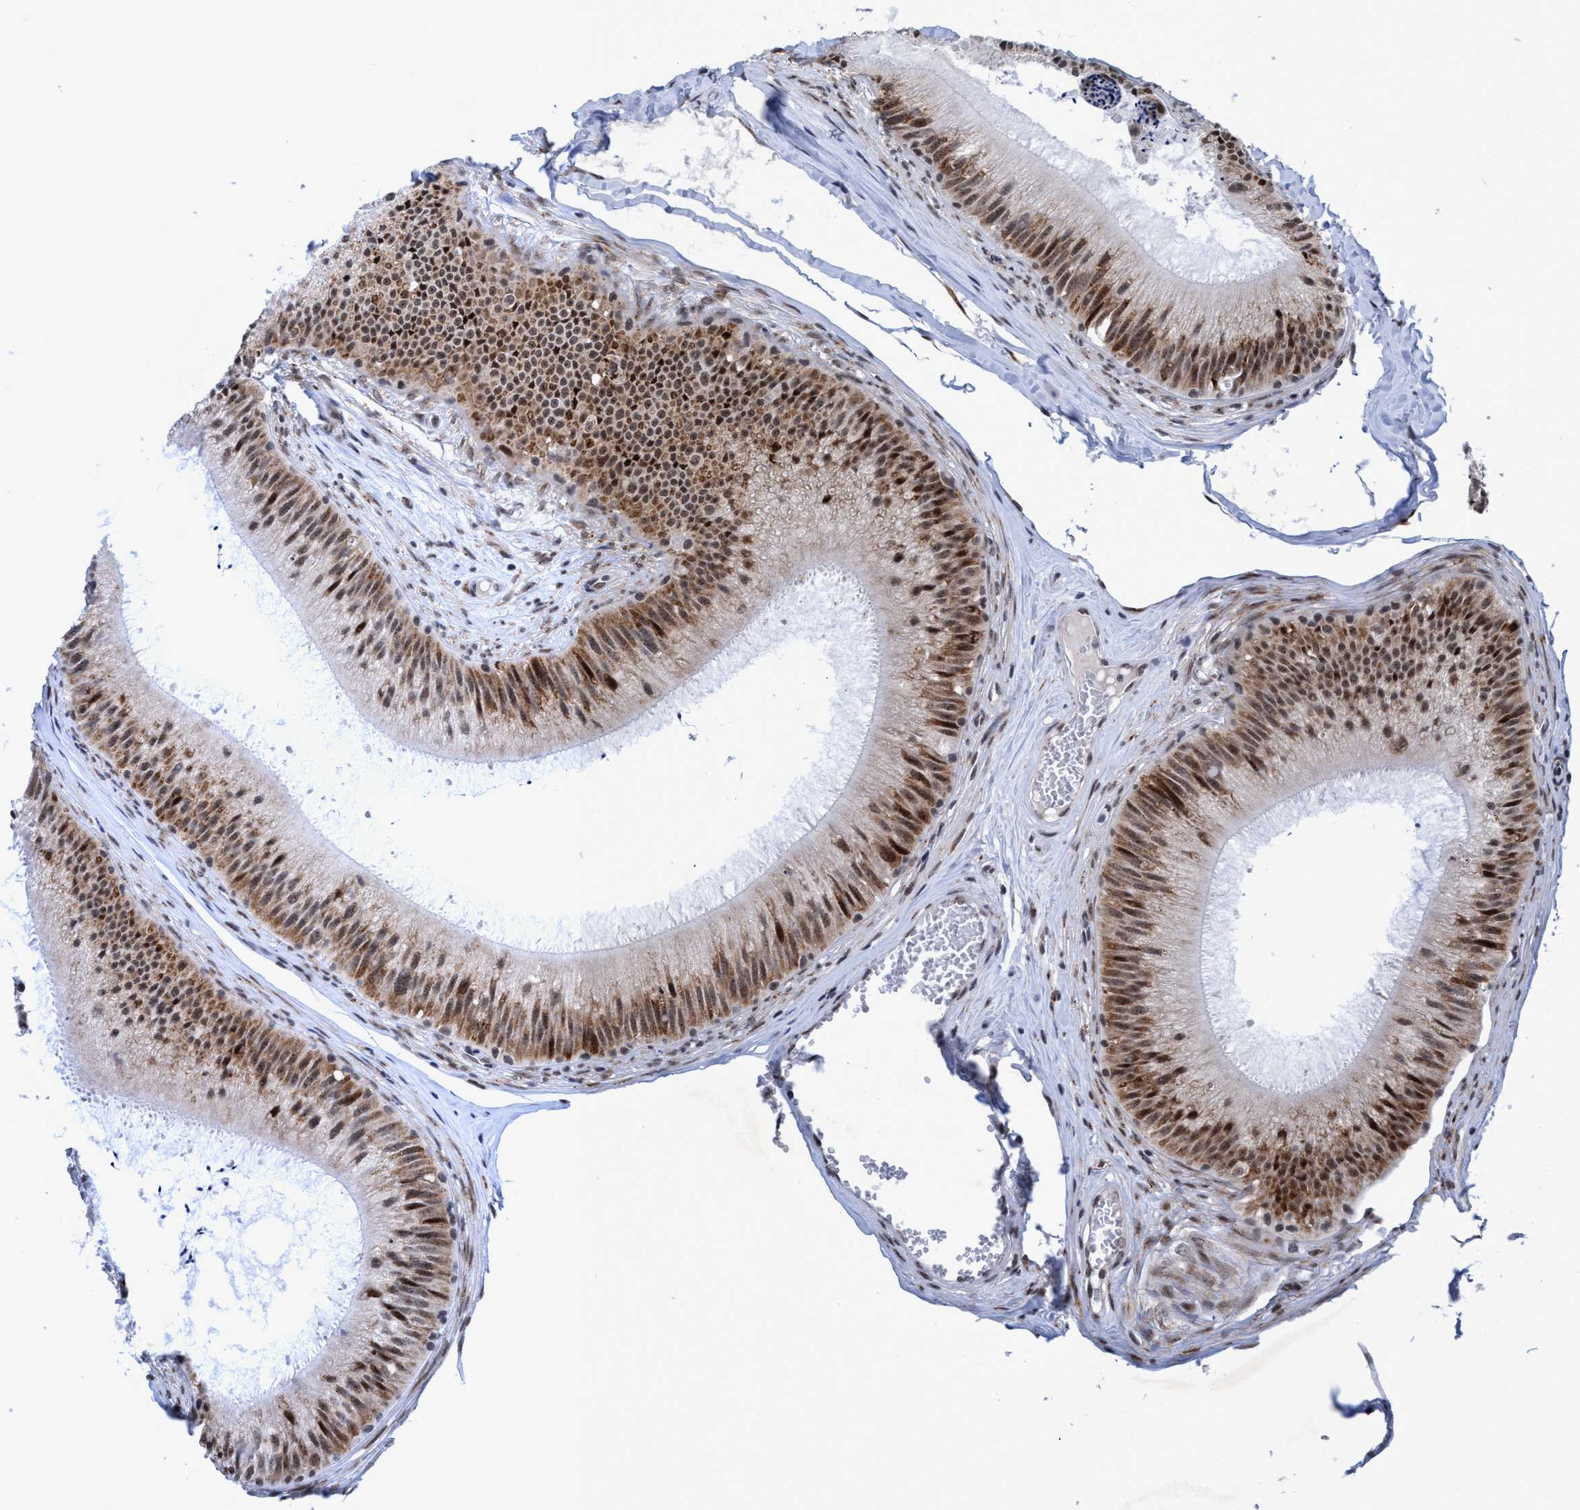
{"staining": {"intensity": "moderate", "quantity": ">75%", "location": "cytoplasmic/membranous,nuclear"}, "tissue": "epididymis", "cell_type": "Glandular cells", "image_type": "normal", "snomed": [{"axis": "morphology", "description": "Normal tissue, NOS"}, {"axis": "topography", "description": "Epididymis"}], "caption": "The photomicrograph shows immunohistochemical staining of benign epididymis. There is moderate cytoplasmic/membranous,nuclear positivity is appreciated in approximately >75% of glandular cells. (Stains: DAB in brown, nuclei in blue, Microscopy: brightfield microscopy at high magnification).", "gene": "GLT6D1", "patient": {"sex": "male", "age": 31}}